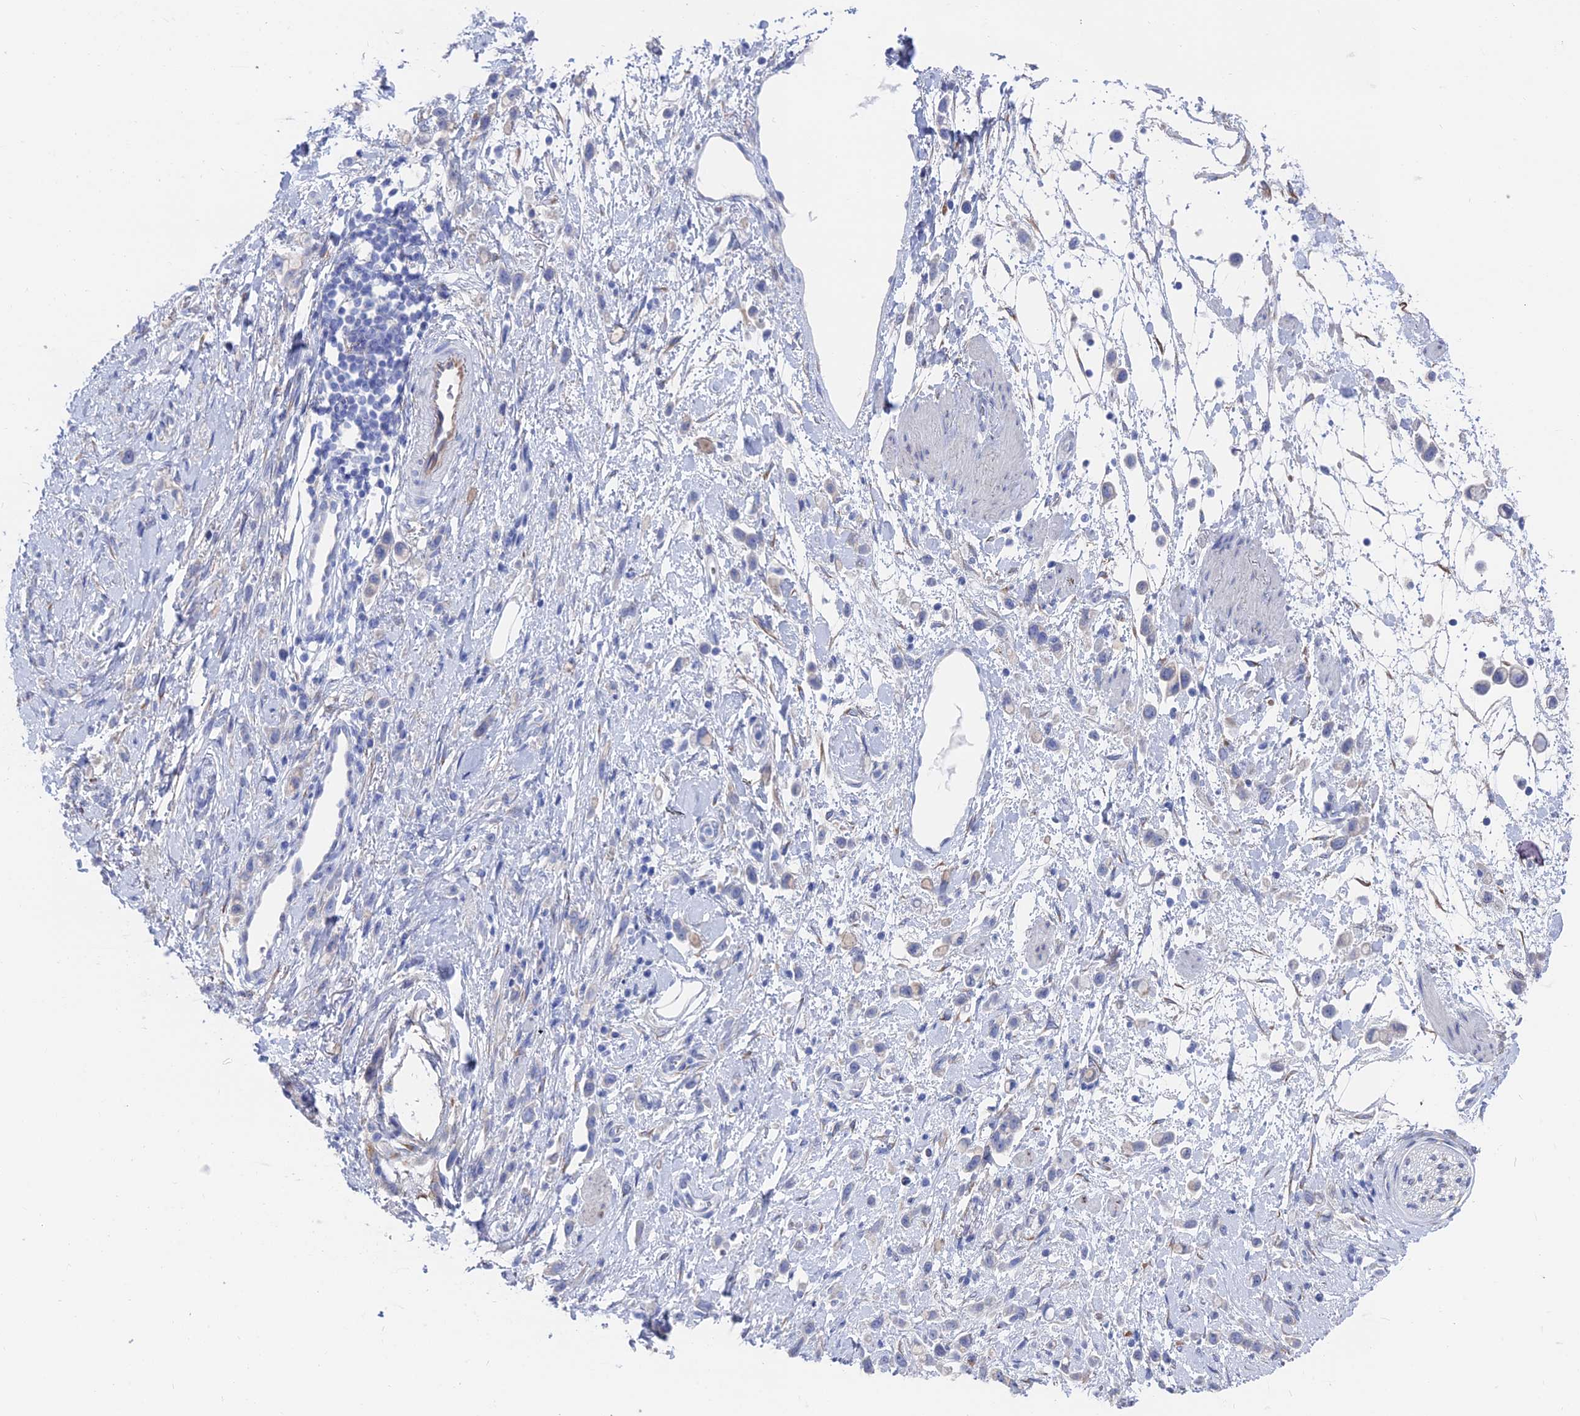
{"staining": {"intensity": "negative", "quantity": "none", "location": "none"}, "tissue": "stomach cancer", "cell_type": "Tumor cells", "image_type": "cancer", "snomed": [{"axis": "morphology", "description": "Adenocarcinoma, NOS"}, {"axis": "topography", "description": "Stomach"}], "caption": "This is an immunohistochemistry micrograph of stomach adenocarcinoma. There is no positivity in tumor cells.", "gene": "TNNT3", "patient": {"sex": "female", "age": 65}}